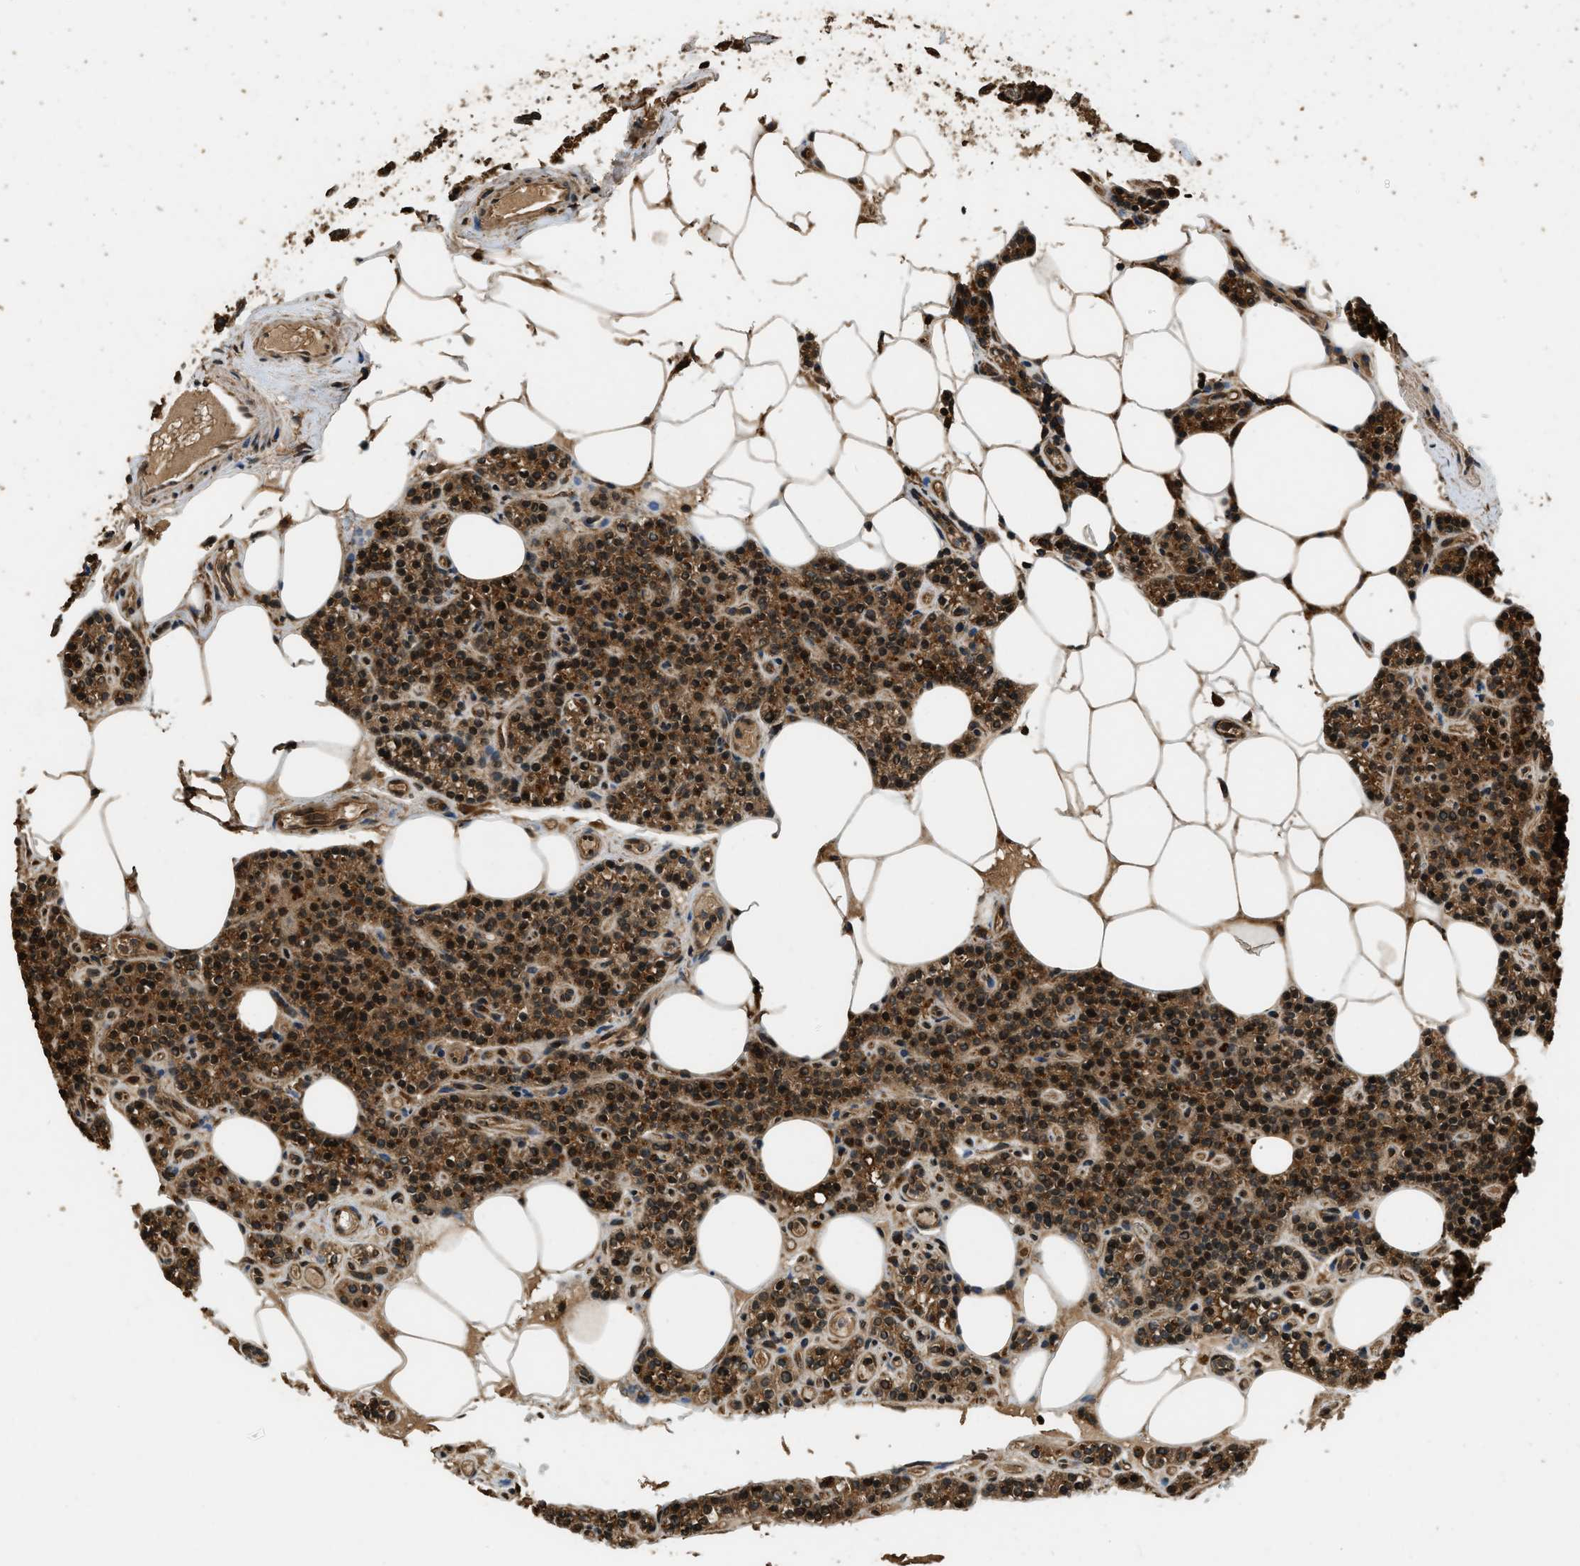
{"staining": {"intensity": "moderate", "quantity": ">75%", "location": "cytoplasmic/membranous,nuclear"}, "tissue": "parathyroid gland", "cell_type": "Glandular cells", "image_type": "normal", "snomed": [{"axis": "morphology", "description": "Normal tissue, NOS"}, {"axis": "morphology", "description": "Adenoma, NOS"}, {"axis": "topography", "description": "Parathyroid gland"}], "caption": "A histopathology image showing moderate cytoplasmic/membranous,nuclear positivity in about >75% of glandular cells in unremarkable parathyroid gland, as visualized by brown immunohistochemical staining.", "gene": "RAP2A", "patient": {"sex": "female", "age": 70}}